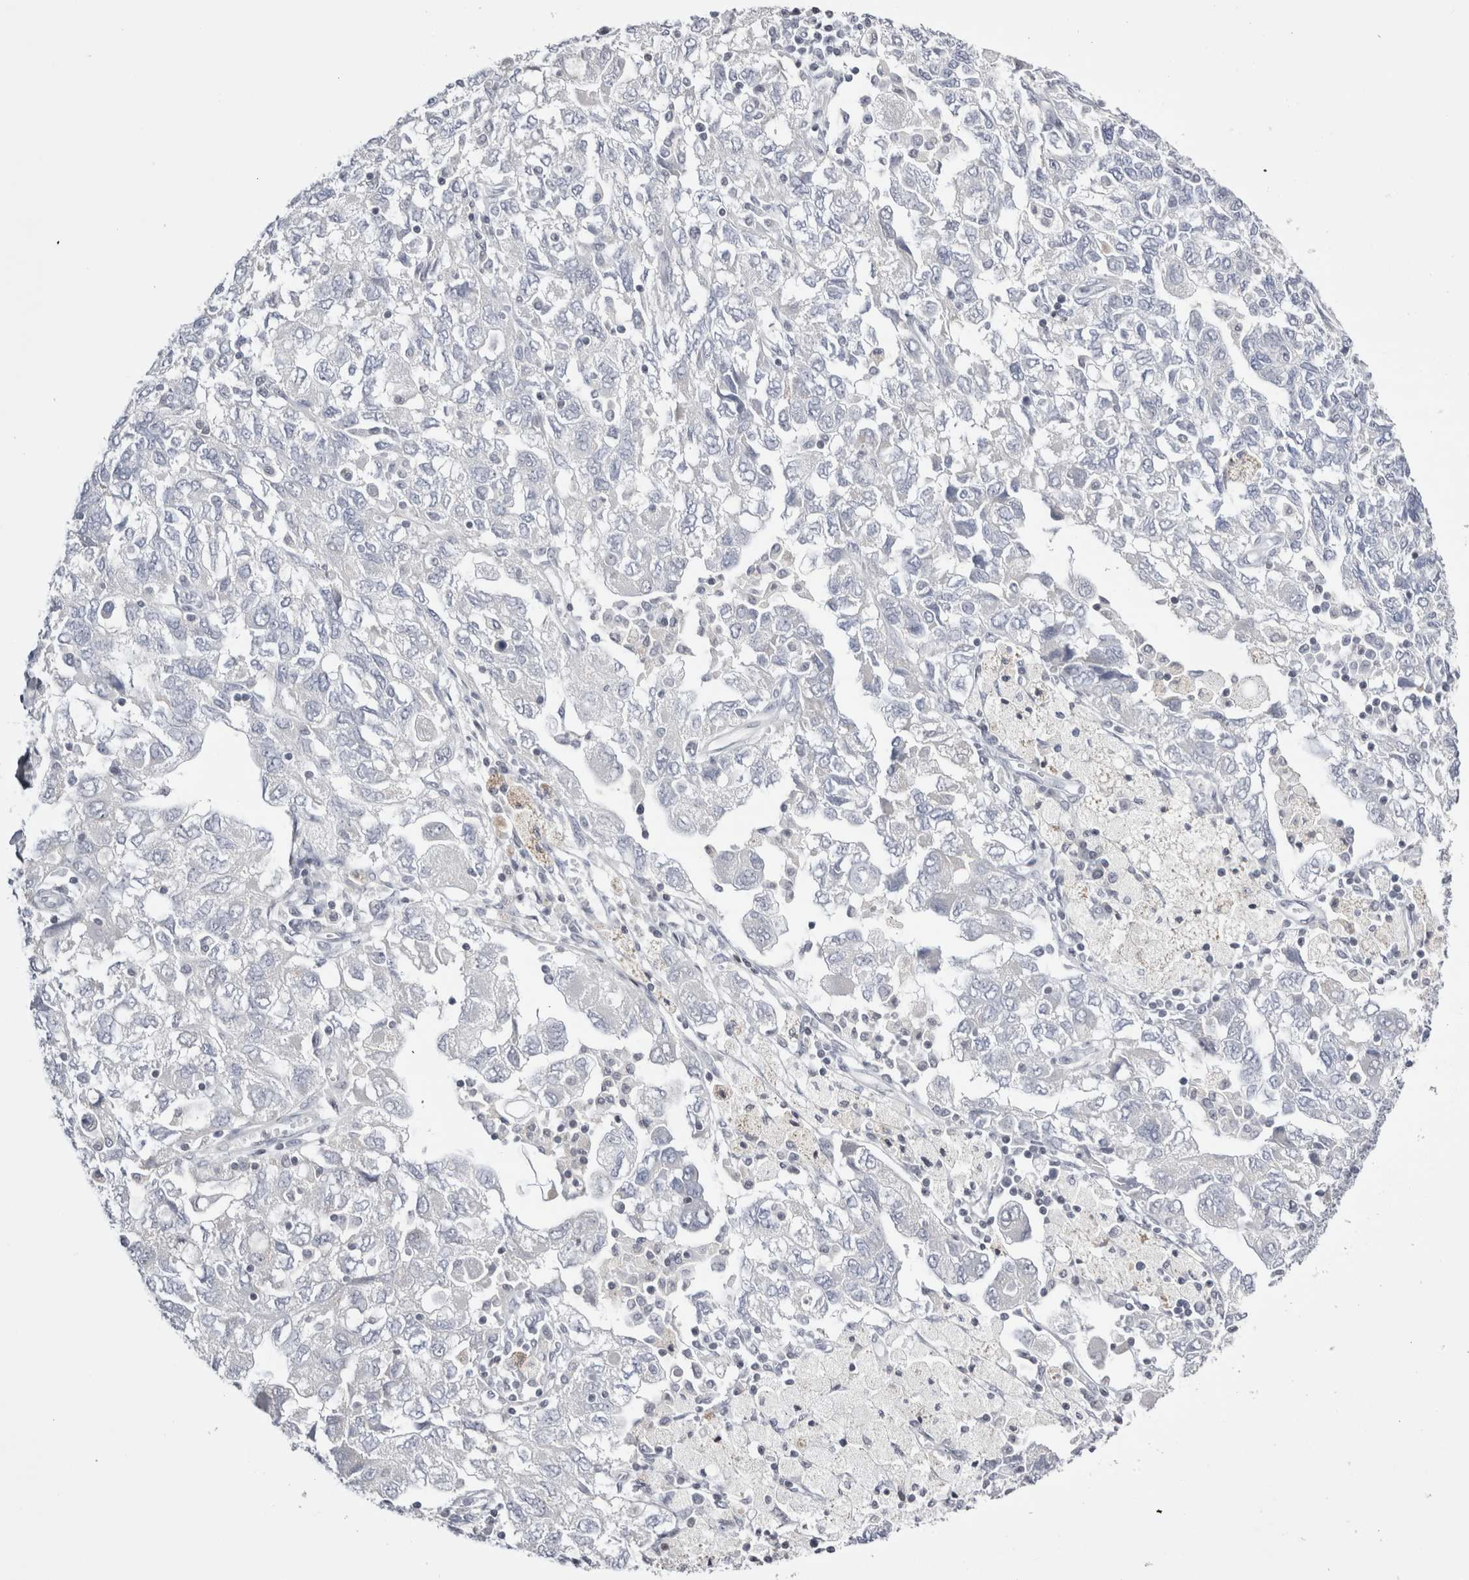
{"staining": {"intensity": "negative", "quantity": "none", "location": "none"}, "tissue": "ovarian cancer", "cell_type": "Tumor cells", "image_type": "cancer", "snomed": [{"axis": "morphology", "description": "Carcinoma, NOS"}, {"axis": "morphology", "description": "Cystadenocarcinoma, serous, NOS"}, {"axis": "topography", "description": "Ovary"}], "caption": "IHC photomicrograph of human carcinoma (ovarian) stained for a protein (brown), which displays no positivity in tumor cells.", "gene": "FNDC8", "patient": {"sex": "female", "age": 69}}